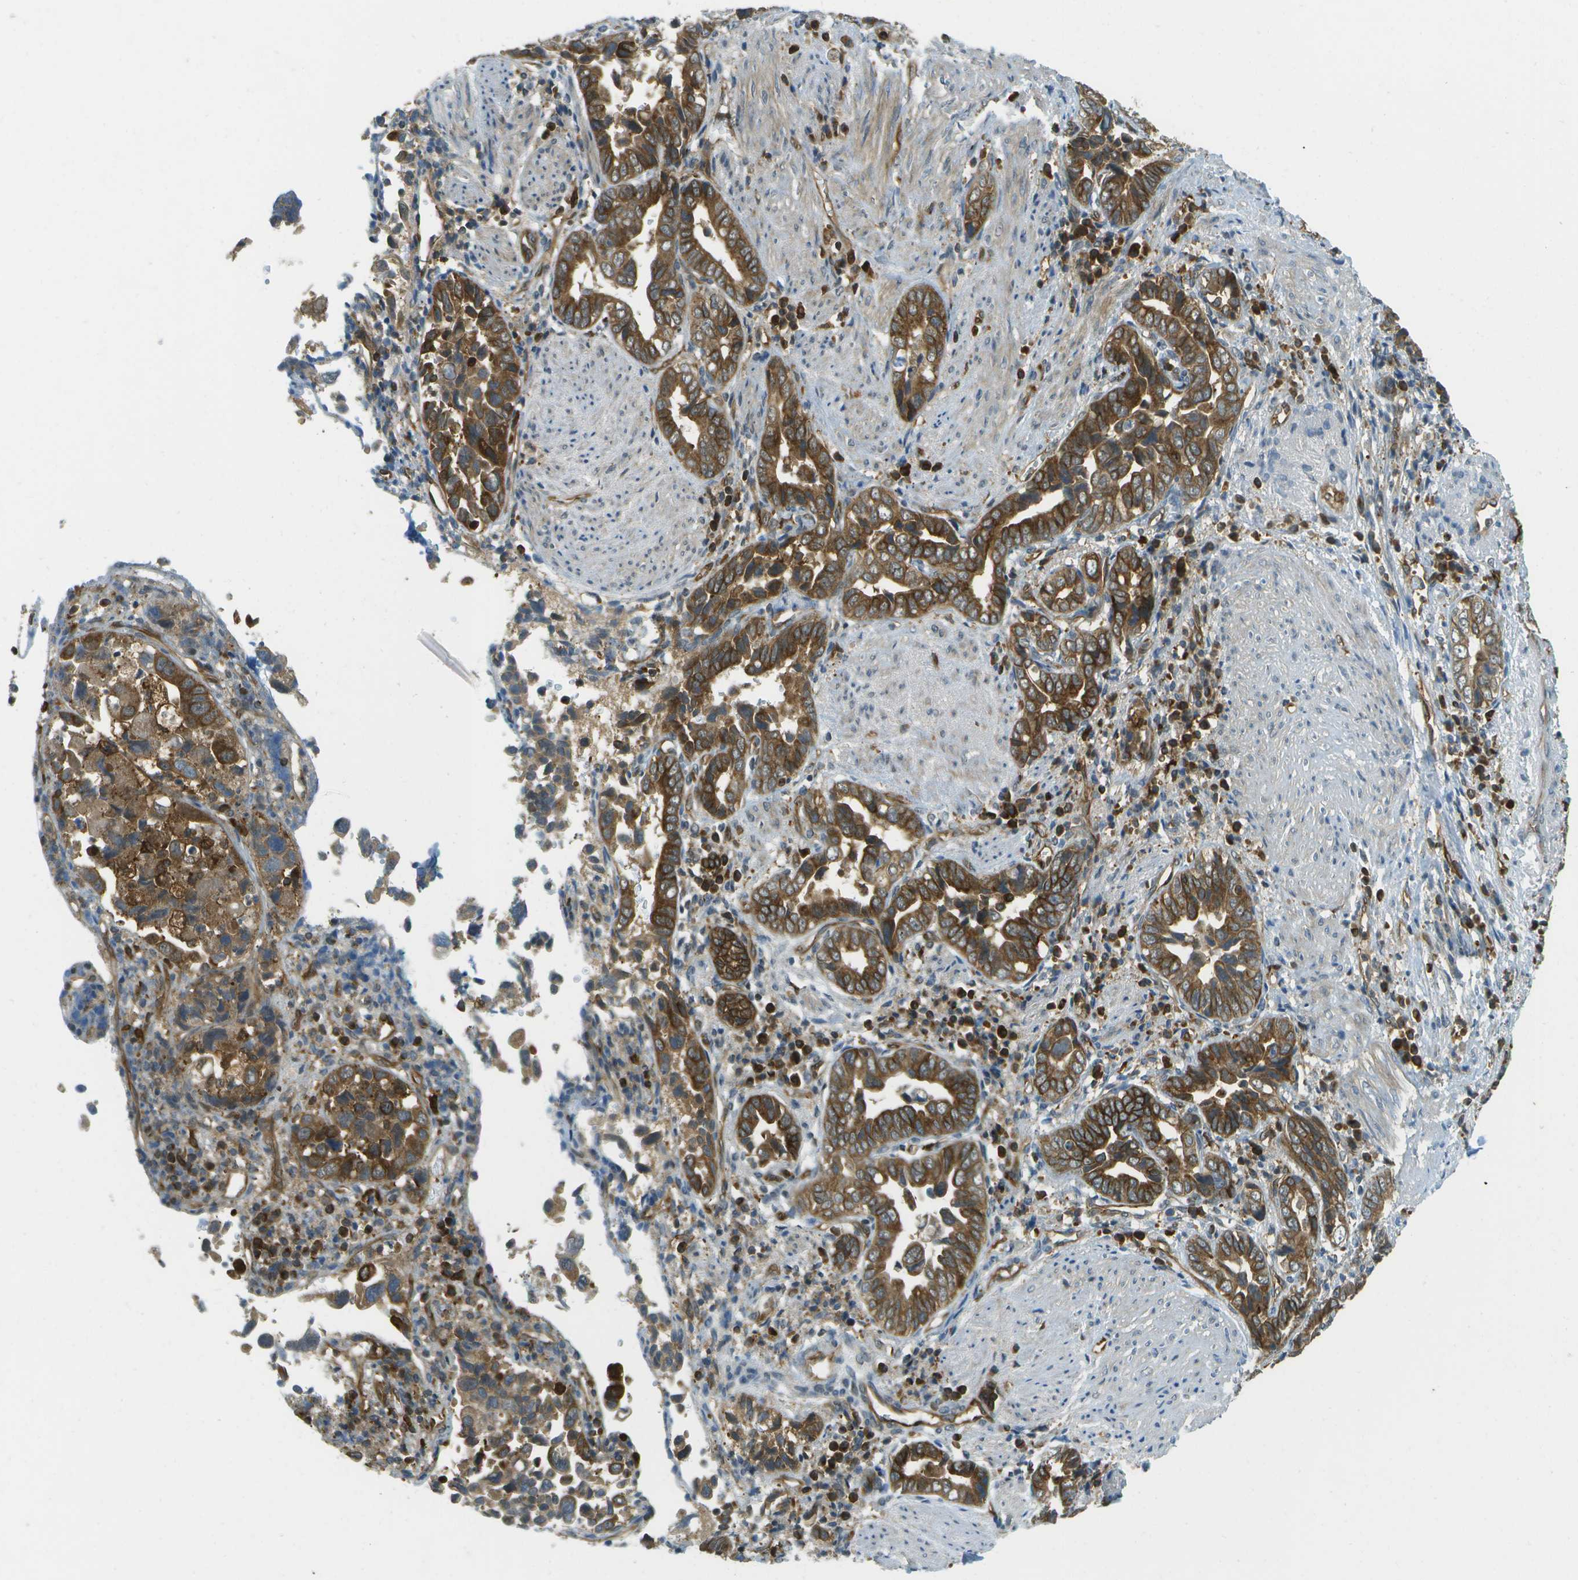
{"staining": {"intensity": "strong", "quantity": "25%-75%", "location": "cytoplasmic/membranous"}, "tissue": "liver cancer", "cell_type": "Tumor cells", "image_type": "cancer", "snomed": [{"axis": "morphology", "description": "Cholangiocarcinoma"}, {"axis": "topography", "description": "Liver"}], "caption": "Protein staining of liver cancer (cholangiocarcinoma) tissue shows strong cytoplasmic/membranous positivity in approximately 25%-75% of tumor cells.", "gene": "TMTC1", "patient": {"sex": "female", "age": 79}}